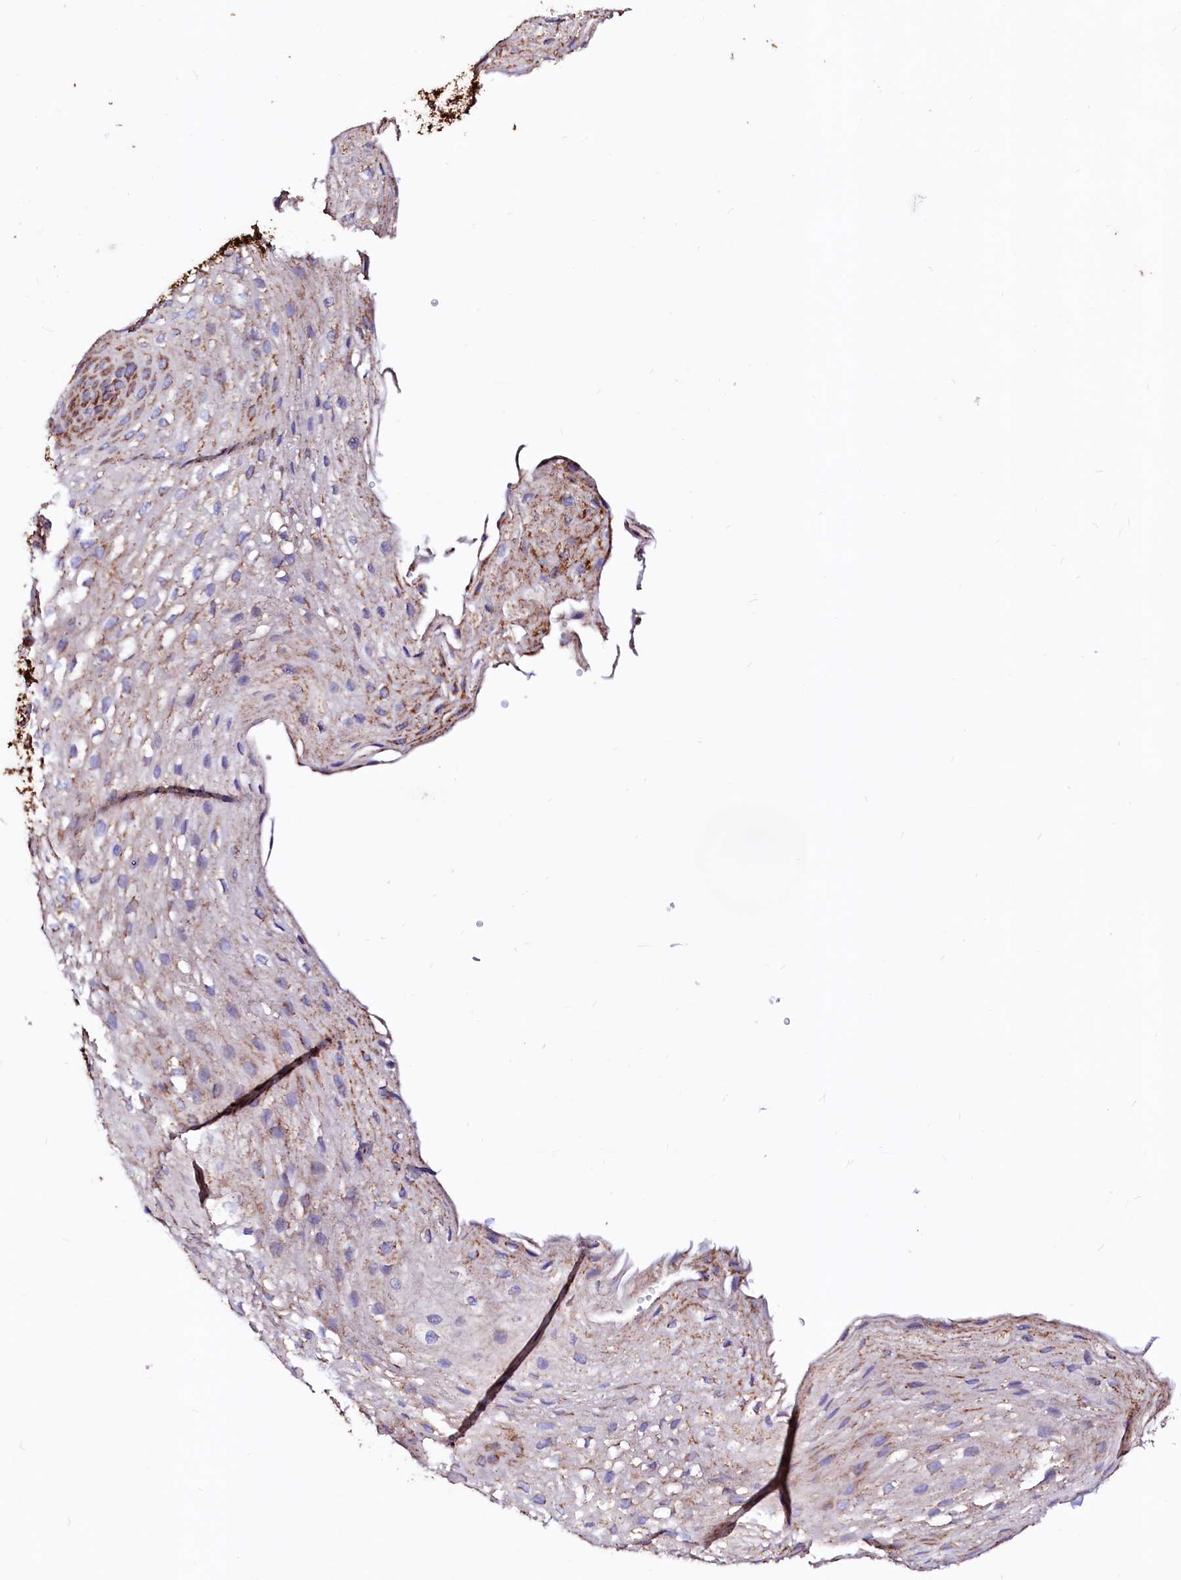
{"staining": {"intensity": "moderate", "quantity": ">75%", "location": "cytoplasmic/membranous"}, "tissue": "esophagus", "cell_type": "Squamous epithelial cells", "image_type": "normal", "snomed": [{"axis": "morphology", "description": "Normal tissue, NOS"}, {"axis": "topography", "description": "Esophagus"}], "caption": "This micrograph displays immunohistochemistry staining of benign esophagus, with medium moderate cytoplasmic/membranous positivity in about >75% of squamous epithelial cells.", "gene": "MAOB", "patient": {"sex": "female", "age": 66}}